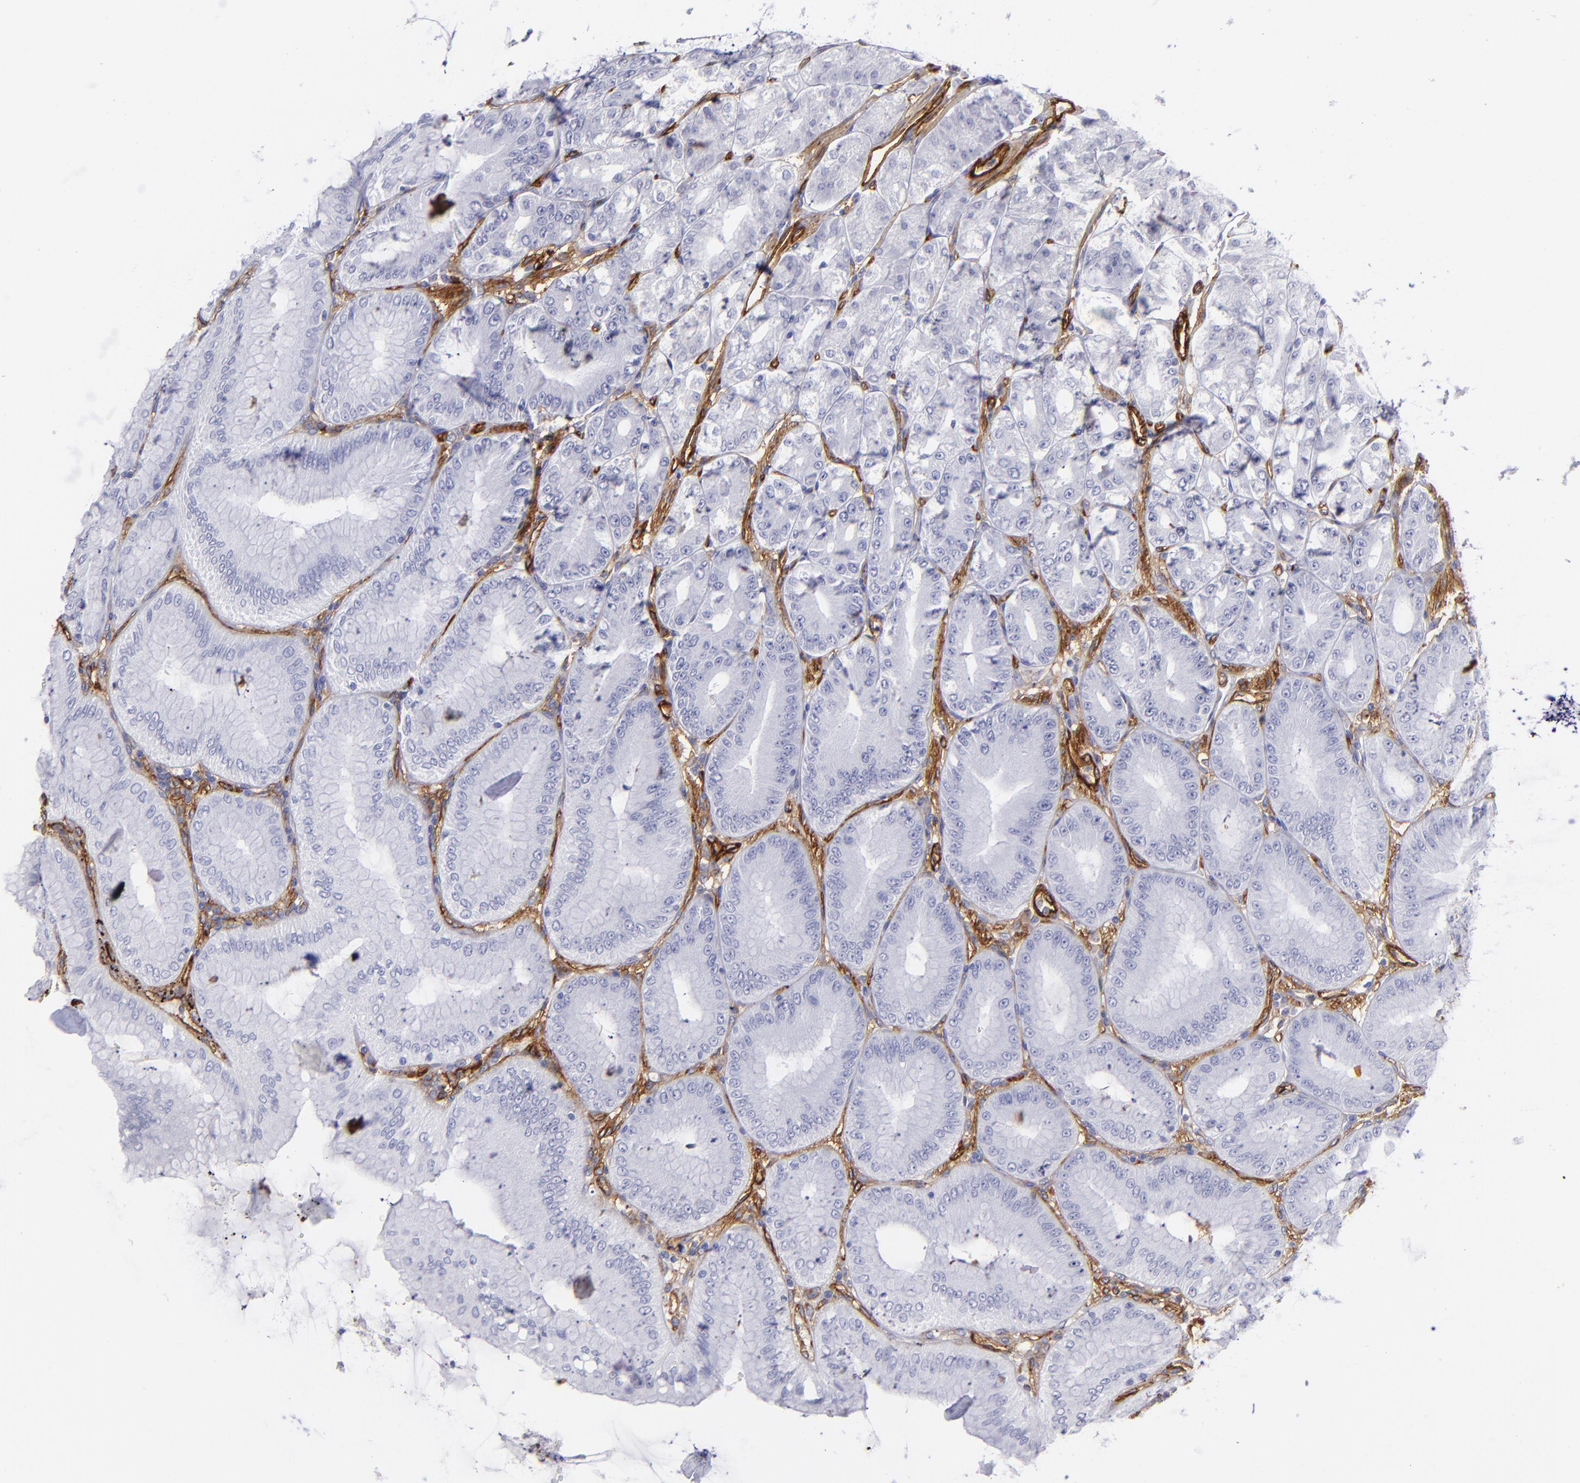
{"staining": {"intensity": "negative", "quantity": "none", "location": "none"}, "tissue": "stomach", "cell_type": "Glandular cells", "image_type": "normal", "snomed": [{"axis": "morphology", "description": "Normal tissue, NOS"}, {"axis": "topography", "description": "Stomach, lower"}], "caption": "This is an immunohistochemistry image of benign stomach. There is no positivity in glandular cells.", "gene": "ENTPD1", "patient": {"sex": "male", "age": 71}}